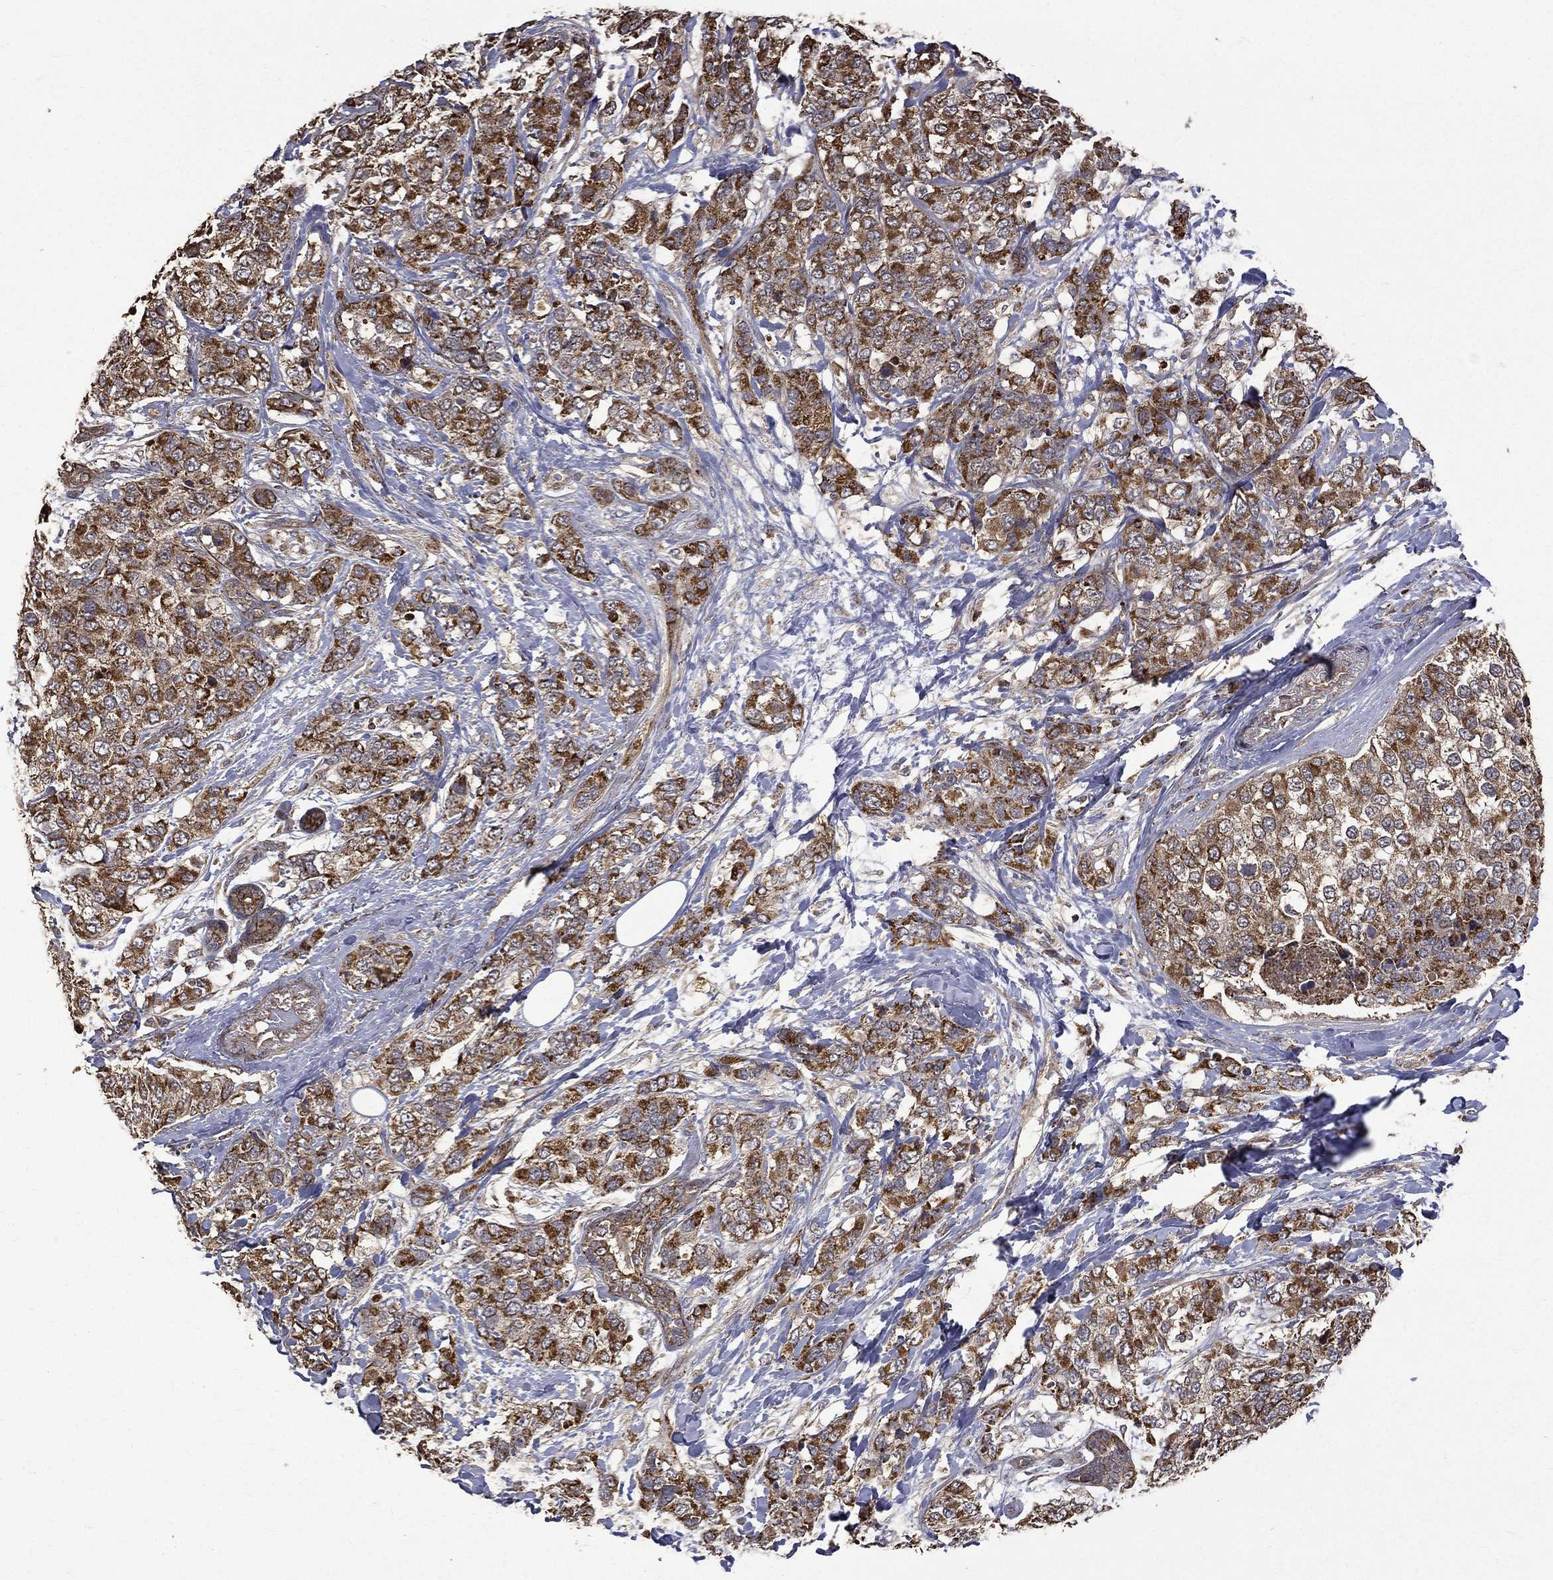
{"staining": {"intensity": "strong", "quantity": ">75%", "location": "cytoplasmic/membranous"}, "tissue": "breast cancer", "cell_type": "Tumor cells", "image_type": "cancer", "snomed": [{"axis": "morphology", "description": "Lobular carcinoma"}, {"axis": "topography", "description": "Breast"}], "caption": "Immunohistochemical staining of human lobular carcinoma (breast) displays high levels of strong cytoplasmic/membranous staining in about >75% of tumor cells. The staining was performed using DAB to visualize the protein expression in brown, while the nuclei were stained in blue with hematoxylin (Magnification: 20x).", "gene": "RPGR", "patient": {"sex": "female", "age": 59}}